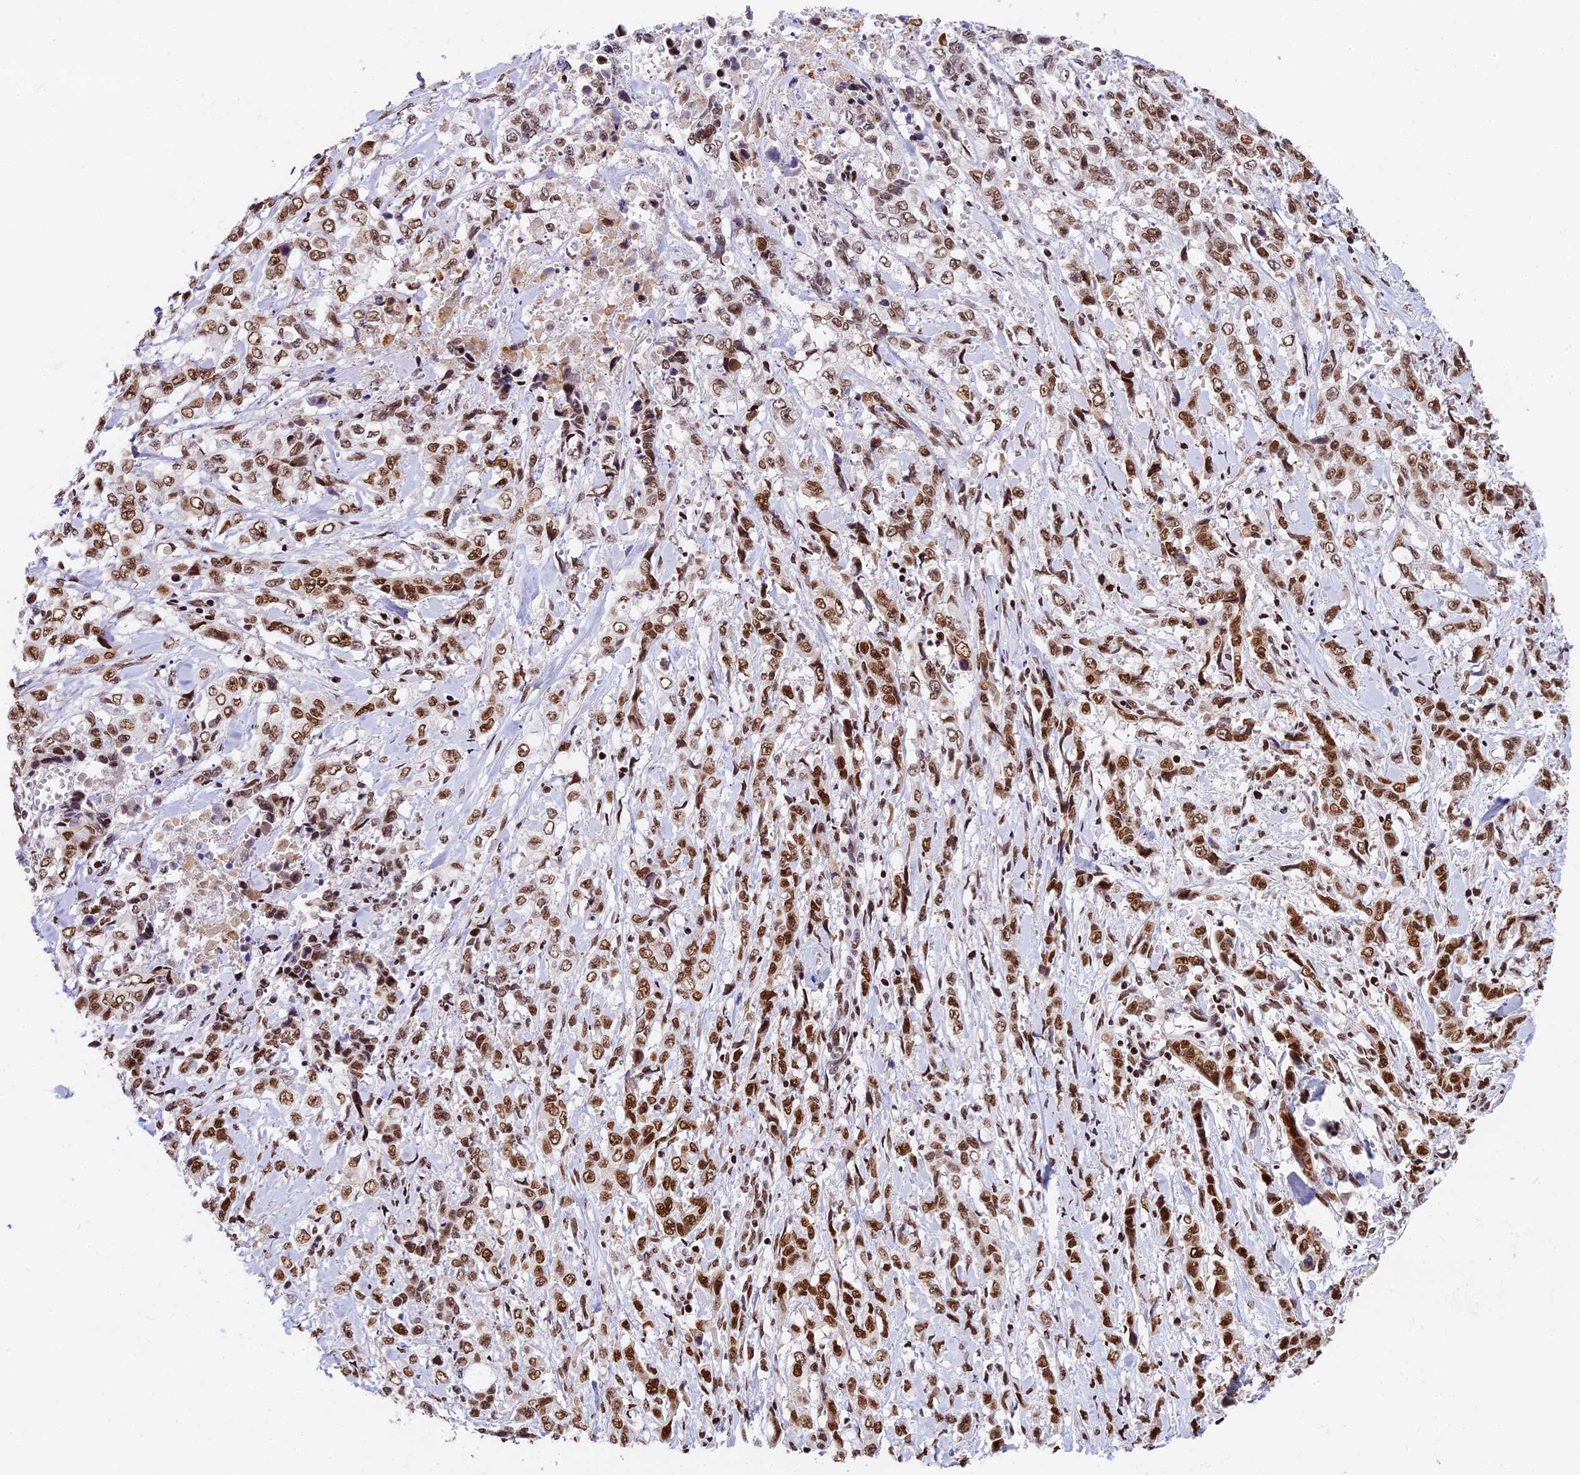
{"staining": {"intensity": "strong", "quantity": ">75%", "location": "cytoplasmic/membranous,nuclear"}, "tissue": "stomach cancer", "cell_type": "Tumor cells", "image_type": "cancer", "snomed": [{"axis": "morphology", "description": "Adenocarcinoma, NOS"}, {"axis": "topography", "description": "Stomach, upper"}], "caption": "Adenocarcinoma (stomach) stained with a protein marker displays strong staining in tumor cells.", "gene": "SBNO1", "patient": {"sex": "male", "age": 62}}